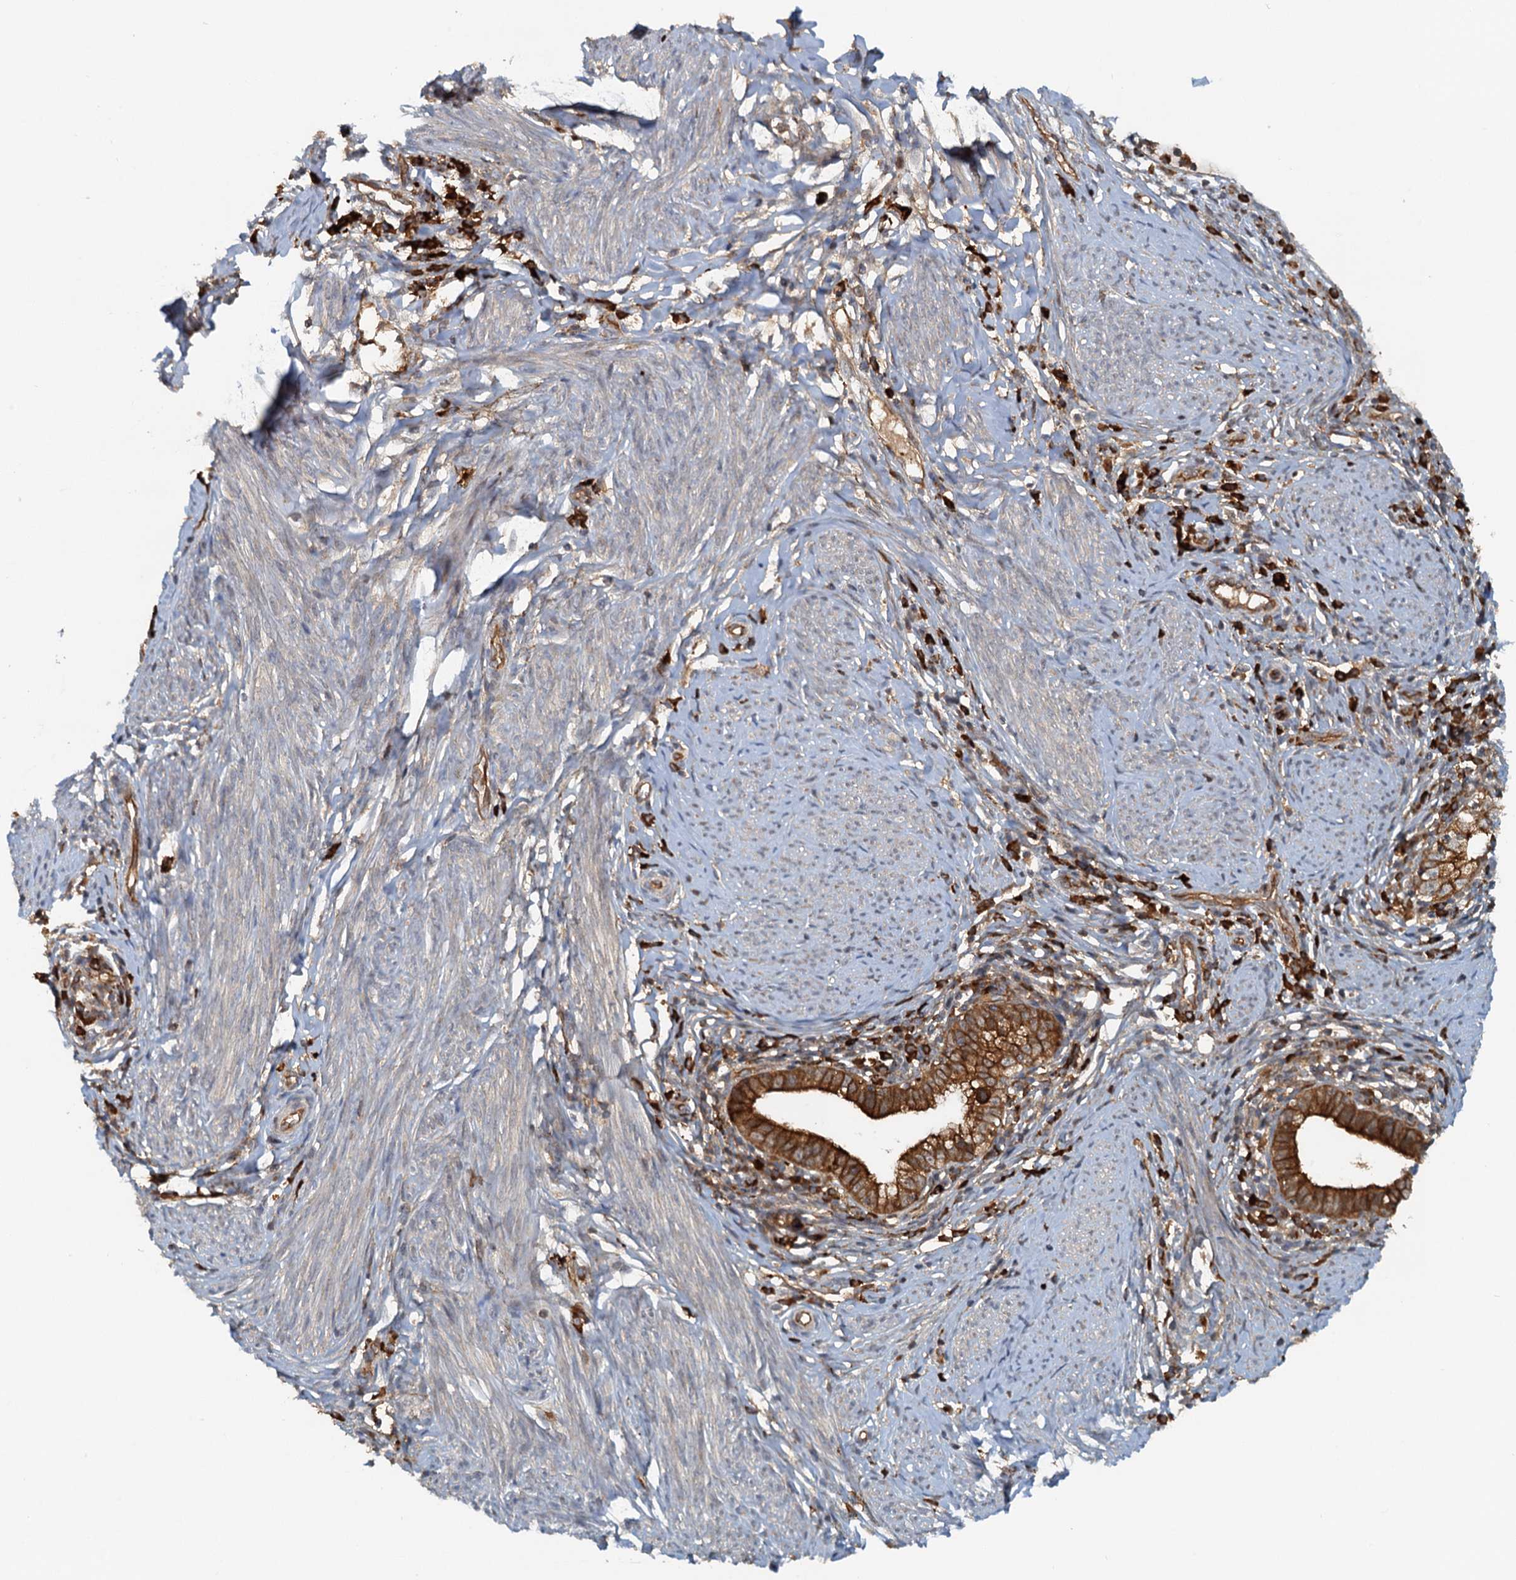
{"staining": {"intensity": "strong", "quantity": ">75%", "location": "cytoplasmic/membranous"}, "tissue": "cervical cancer", "cell_type": "Tumor cells", "image_type": "cancer", "snomed": [{"axis": "morphology", "description": "Adenocarcinoma, NOS"}, {"axis": "topography", "description": "Cervix"}], "caption": "Immunohistochemistry (IHC) image of neoplastic tissue: cervical cancer (adenocarcinoma) stained using immunohistochemistry (IHC) reveals high levels of strong protein expression localized specifically in the cytoplasmic/membranous of tumor cells, appearing as a cytoplasmic/membranous brown color.", "gene": "NIPAL3", "patient": {"sex": "female", "age": 36}}